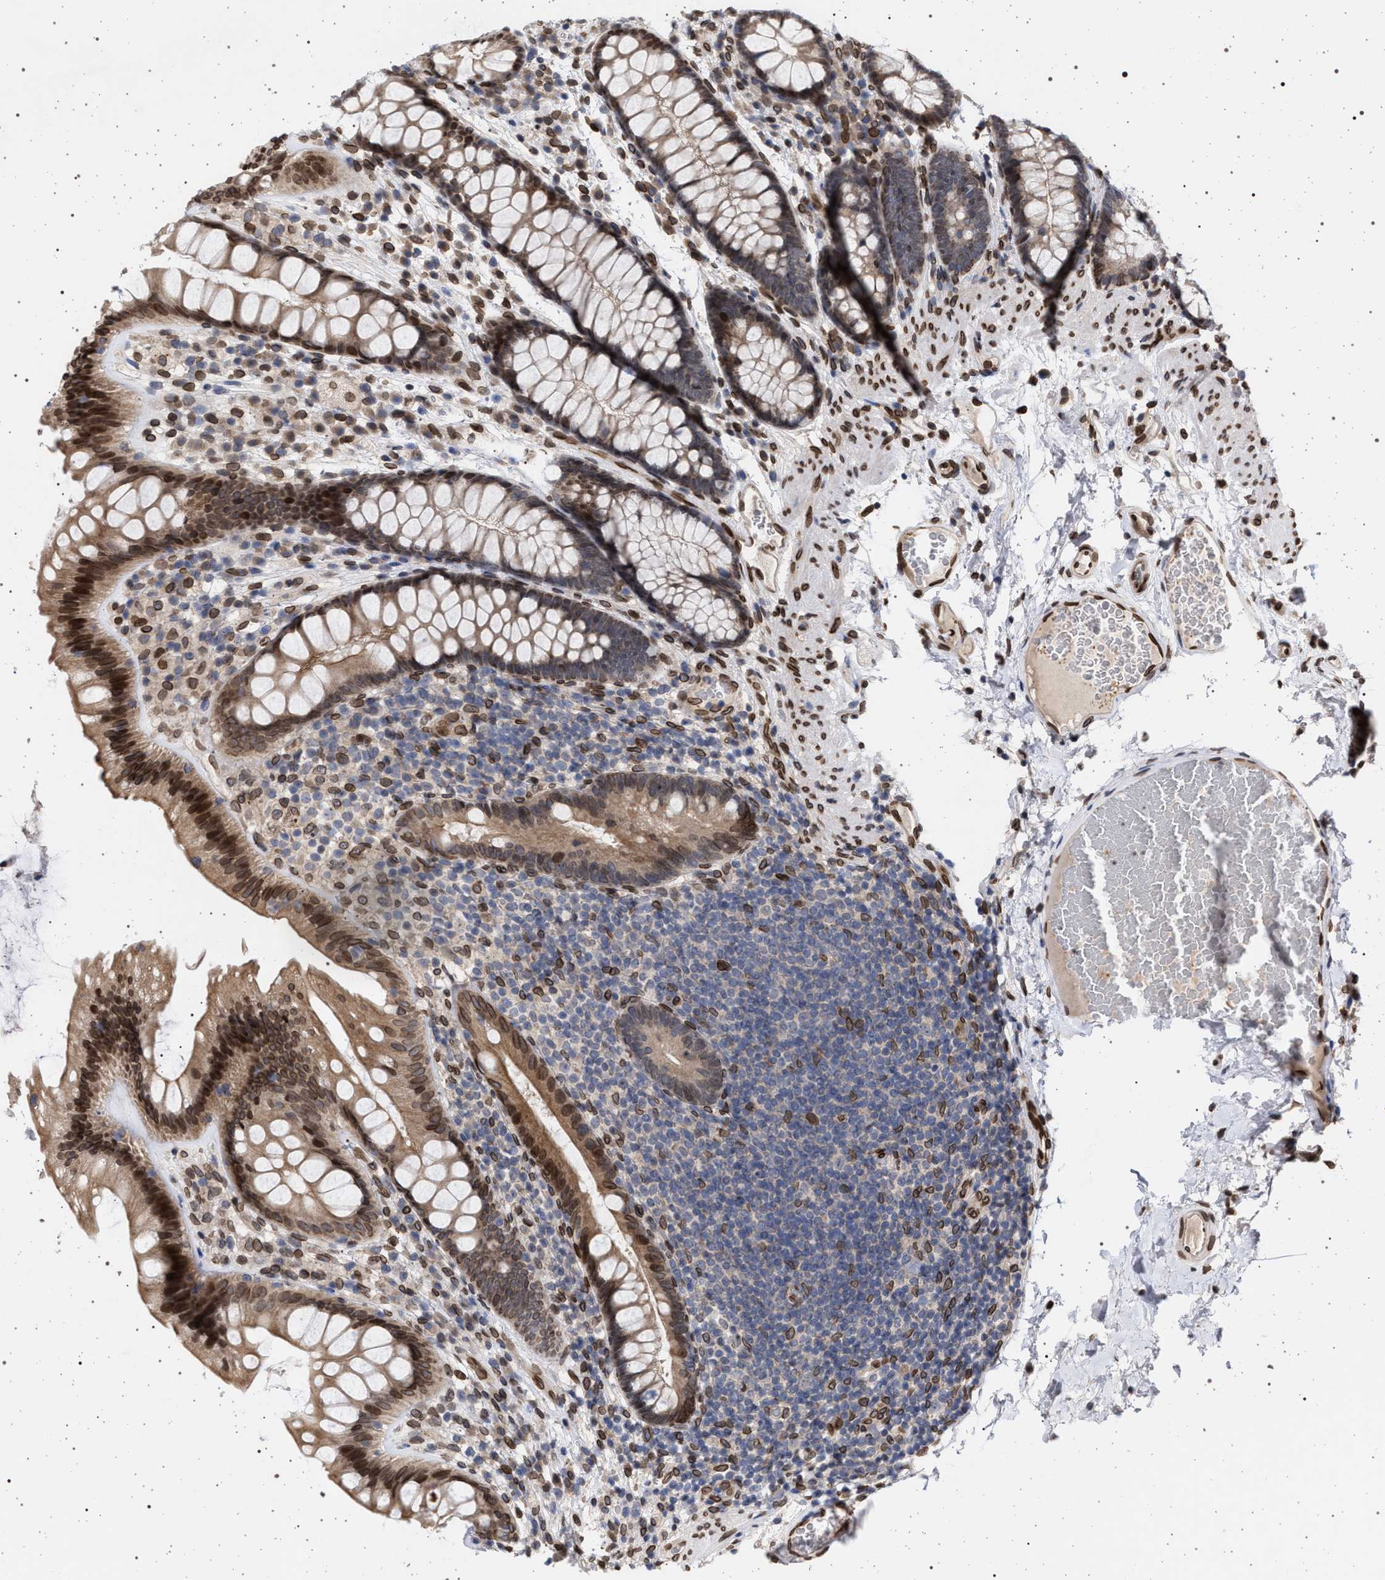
{"staining": {"intensity": "strong", "quantity": ">75%", "location": "cytoplasmic/membranous,nuclear"}, "tissue": "colon", "cell_type": "Endothelial cells", "image_type": "normal", "snomed": [{"axis": "morphology", "description": "Normal tissue, NOS"}, {"axis": "topography", "description": "Colon"}], "caption": "Immunohistochemical staining of normal human colon reveals >75% levels of strong cytoplasmic/membranous,nuclear protein positivity in approximately >75% of endothelial cells. (IHC, brightfield microscopy, high magnification).", "gene": "ING2", "patient": {"sex": "female", "age": 56}}